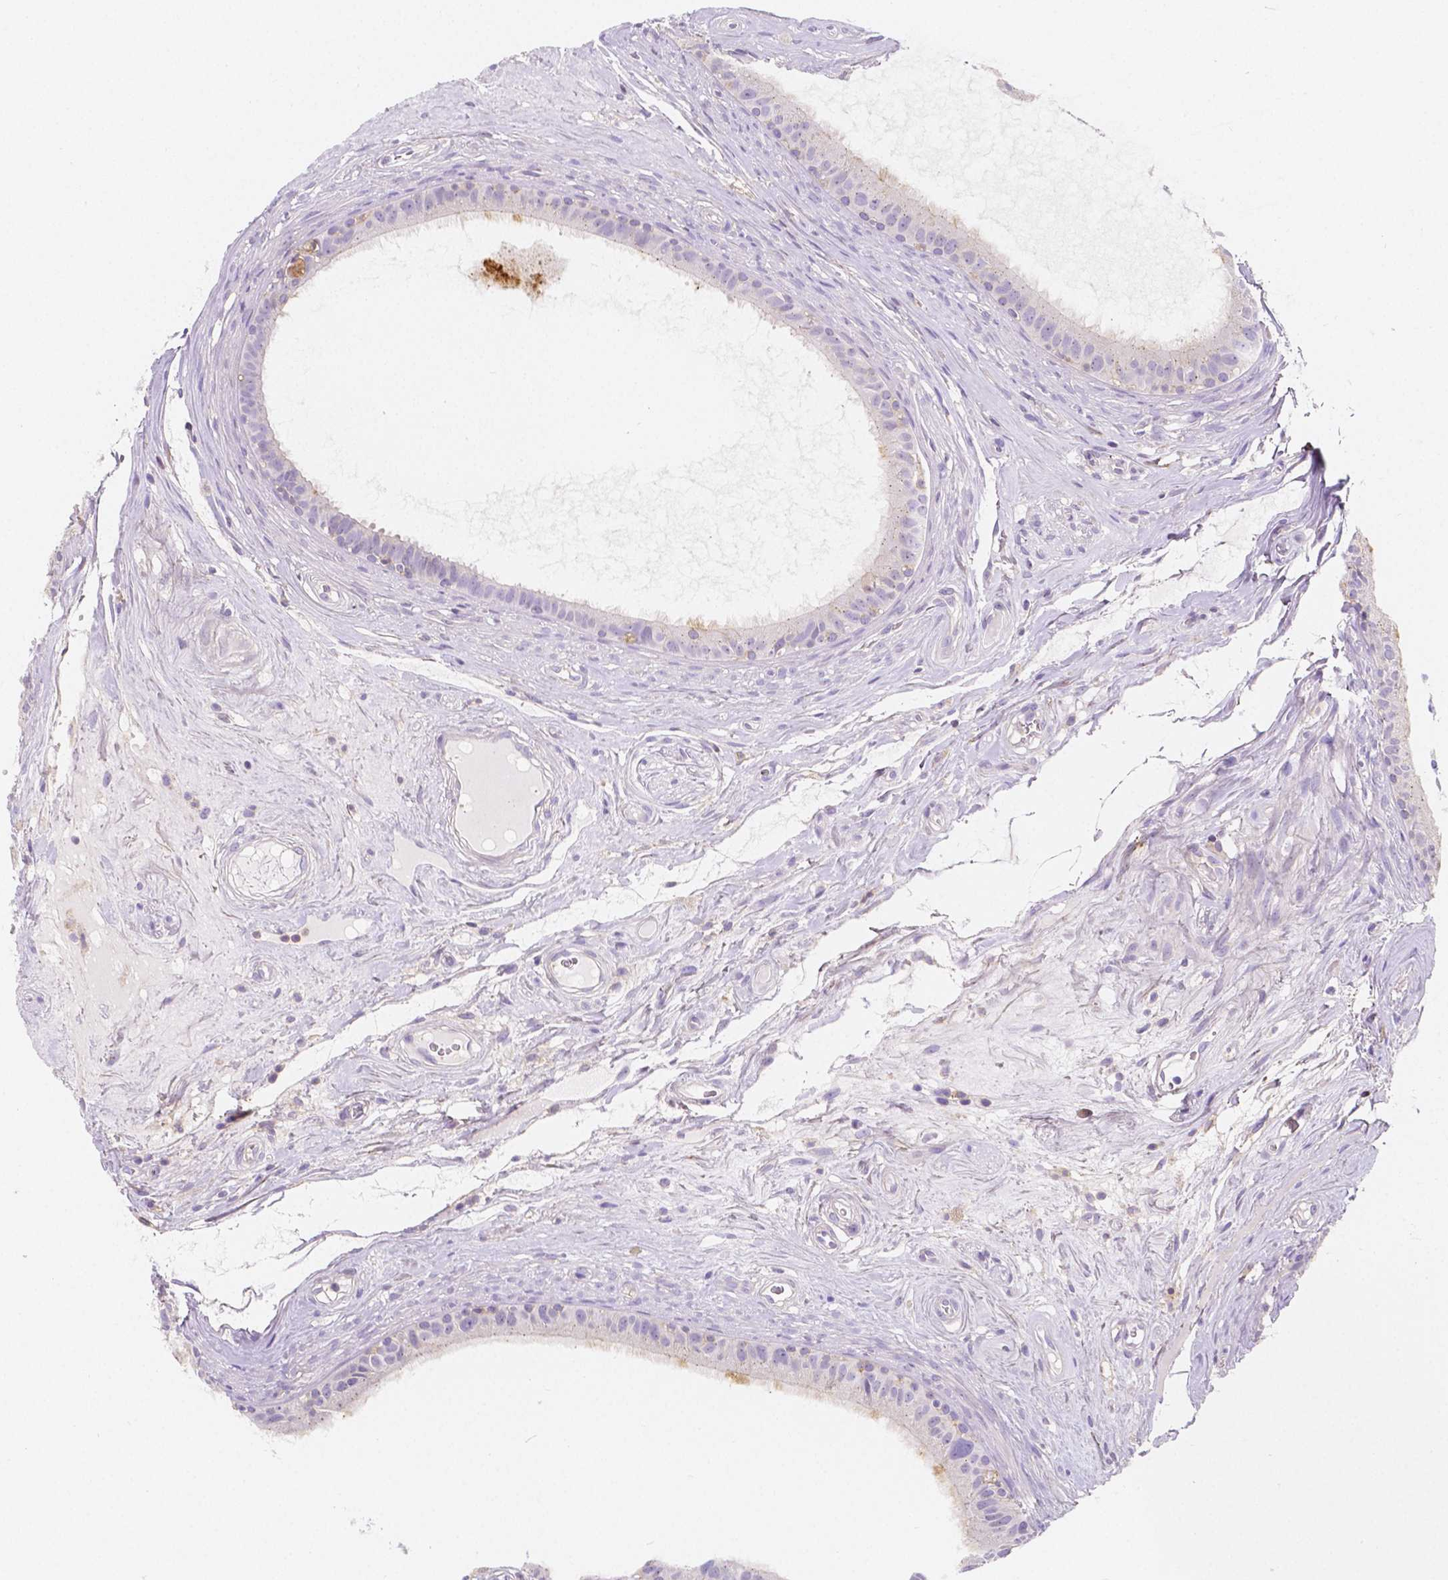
{"staining": {"intensity": "weak", "quantity": "<25%", "location": "cytoplasmic/membranous"}, "tissue": "epididymis", "cell_type": "Glandular cells", "image_type": "normal", "snomed": [{"axis": "morphology", "description": "Normal tissue, NOS"}, {"axis": "topography", "description": "Epididymis"}], "caption": "Glandular cells are negative for brown protein staining in unremarkable epididymis.", "gene": "GABRD", "patient": {"sex": "male", "age": 59}}